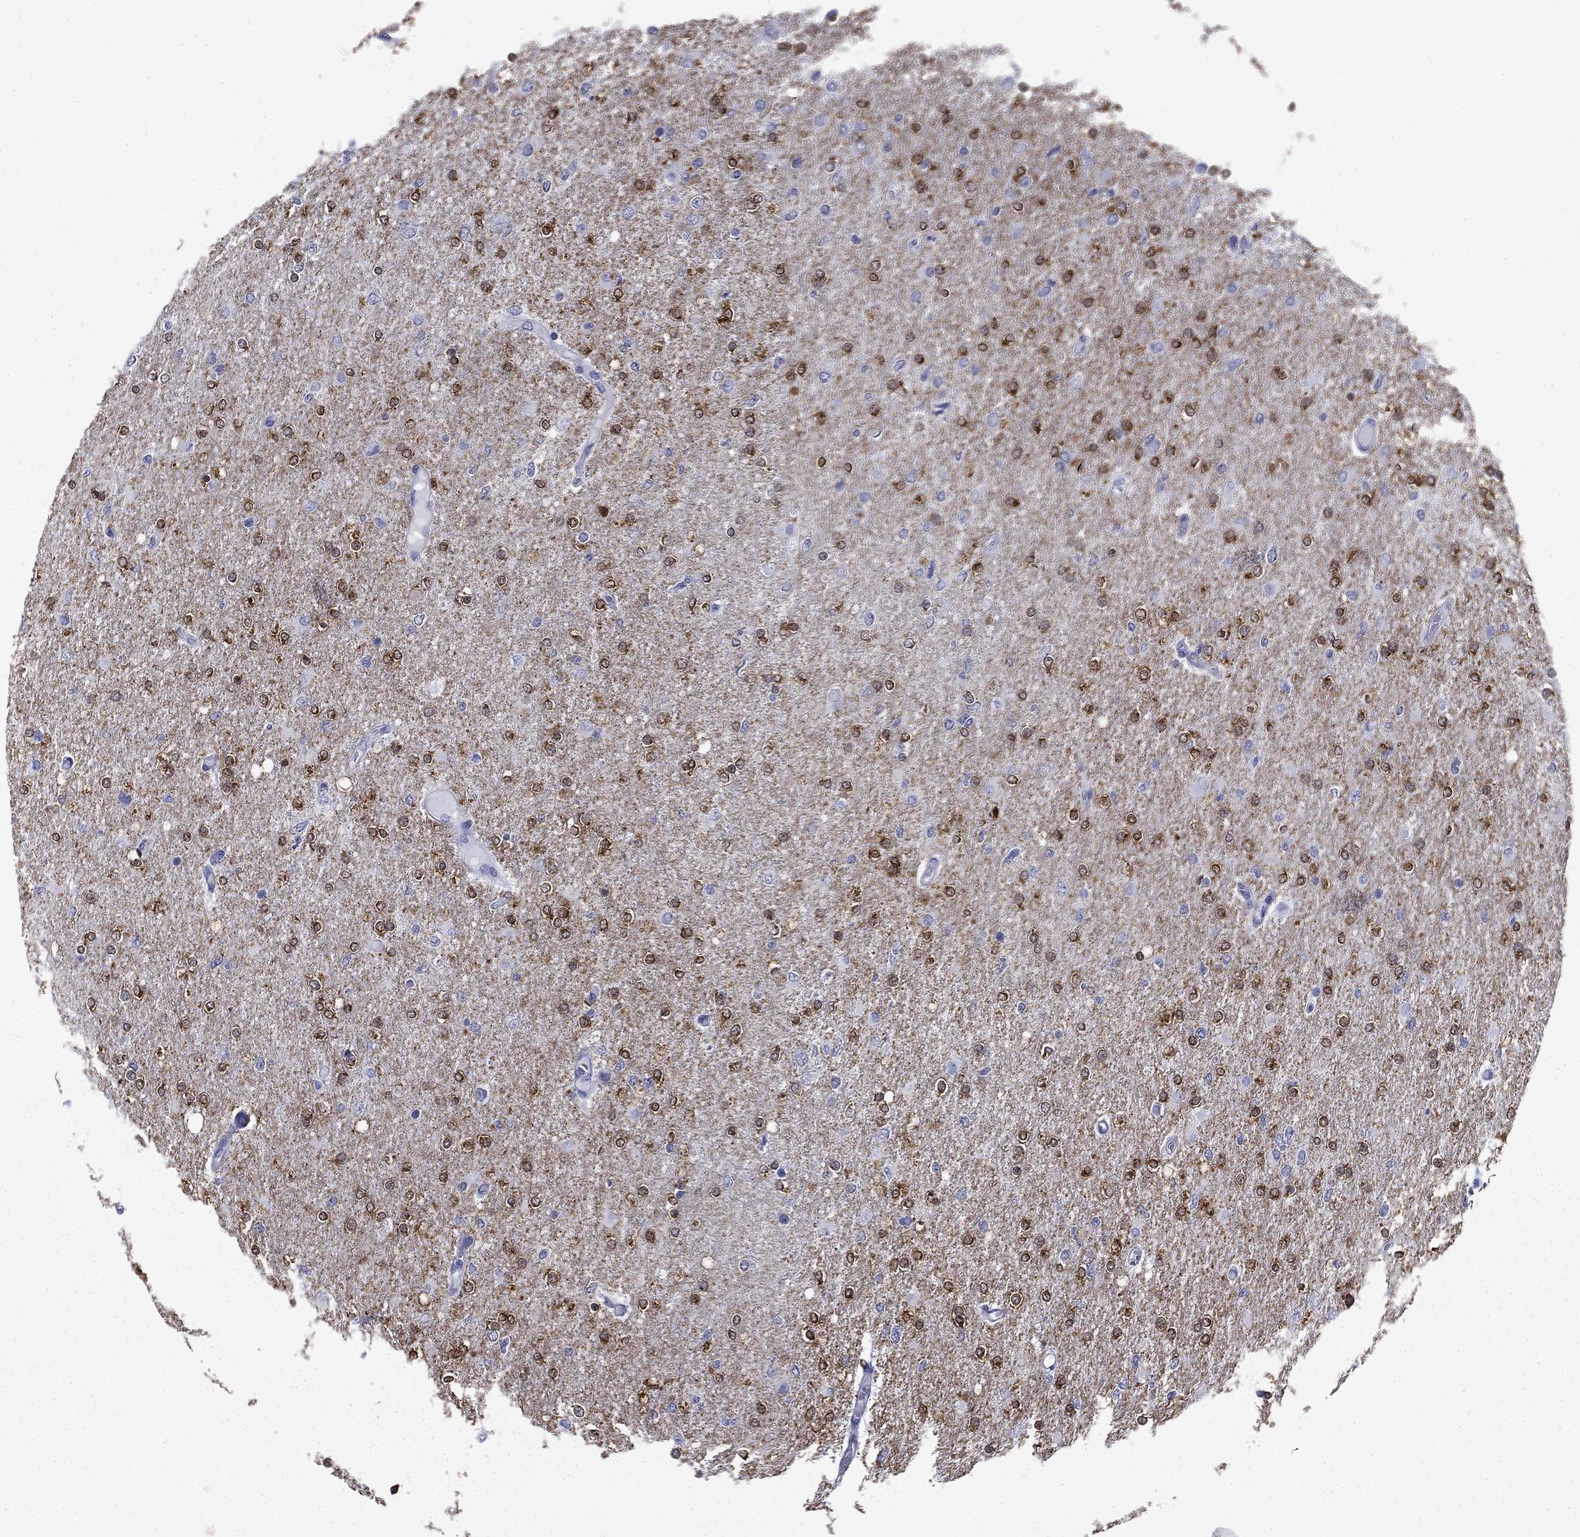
{"staining": {"intensity": "moderate", "quantity": ">75%", "location": "cytoplasmic/membranous"}, "tissue": "glioma", "cell_type": "Tumor cells", "image_type": "cancer", "snomed": [{"axis": "morphology", "description": "Glioma, malignant, High grade"}, {"axis": "topography", "description": "Cerebral cortex"}], "caption": "Protein staining of glioma tissue reveals moderate cytoplasmic/membranous positivity in approximately >75% of tumor cells. The staining was performed using DAB (3,3'-diaminobenzidine) to visualize the protein expression in brown, while the nuclei were stained in blue with hematoxylin (Magnification: 20x).", "gene": "BCL2L14", "patient": {"sex": "male", "age": 70}}